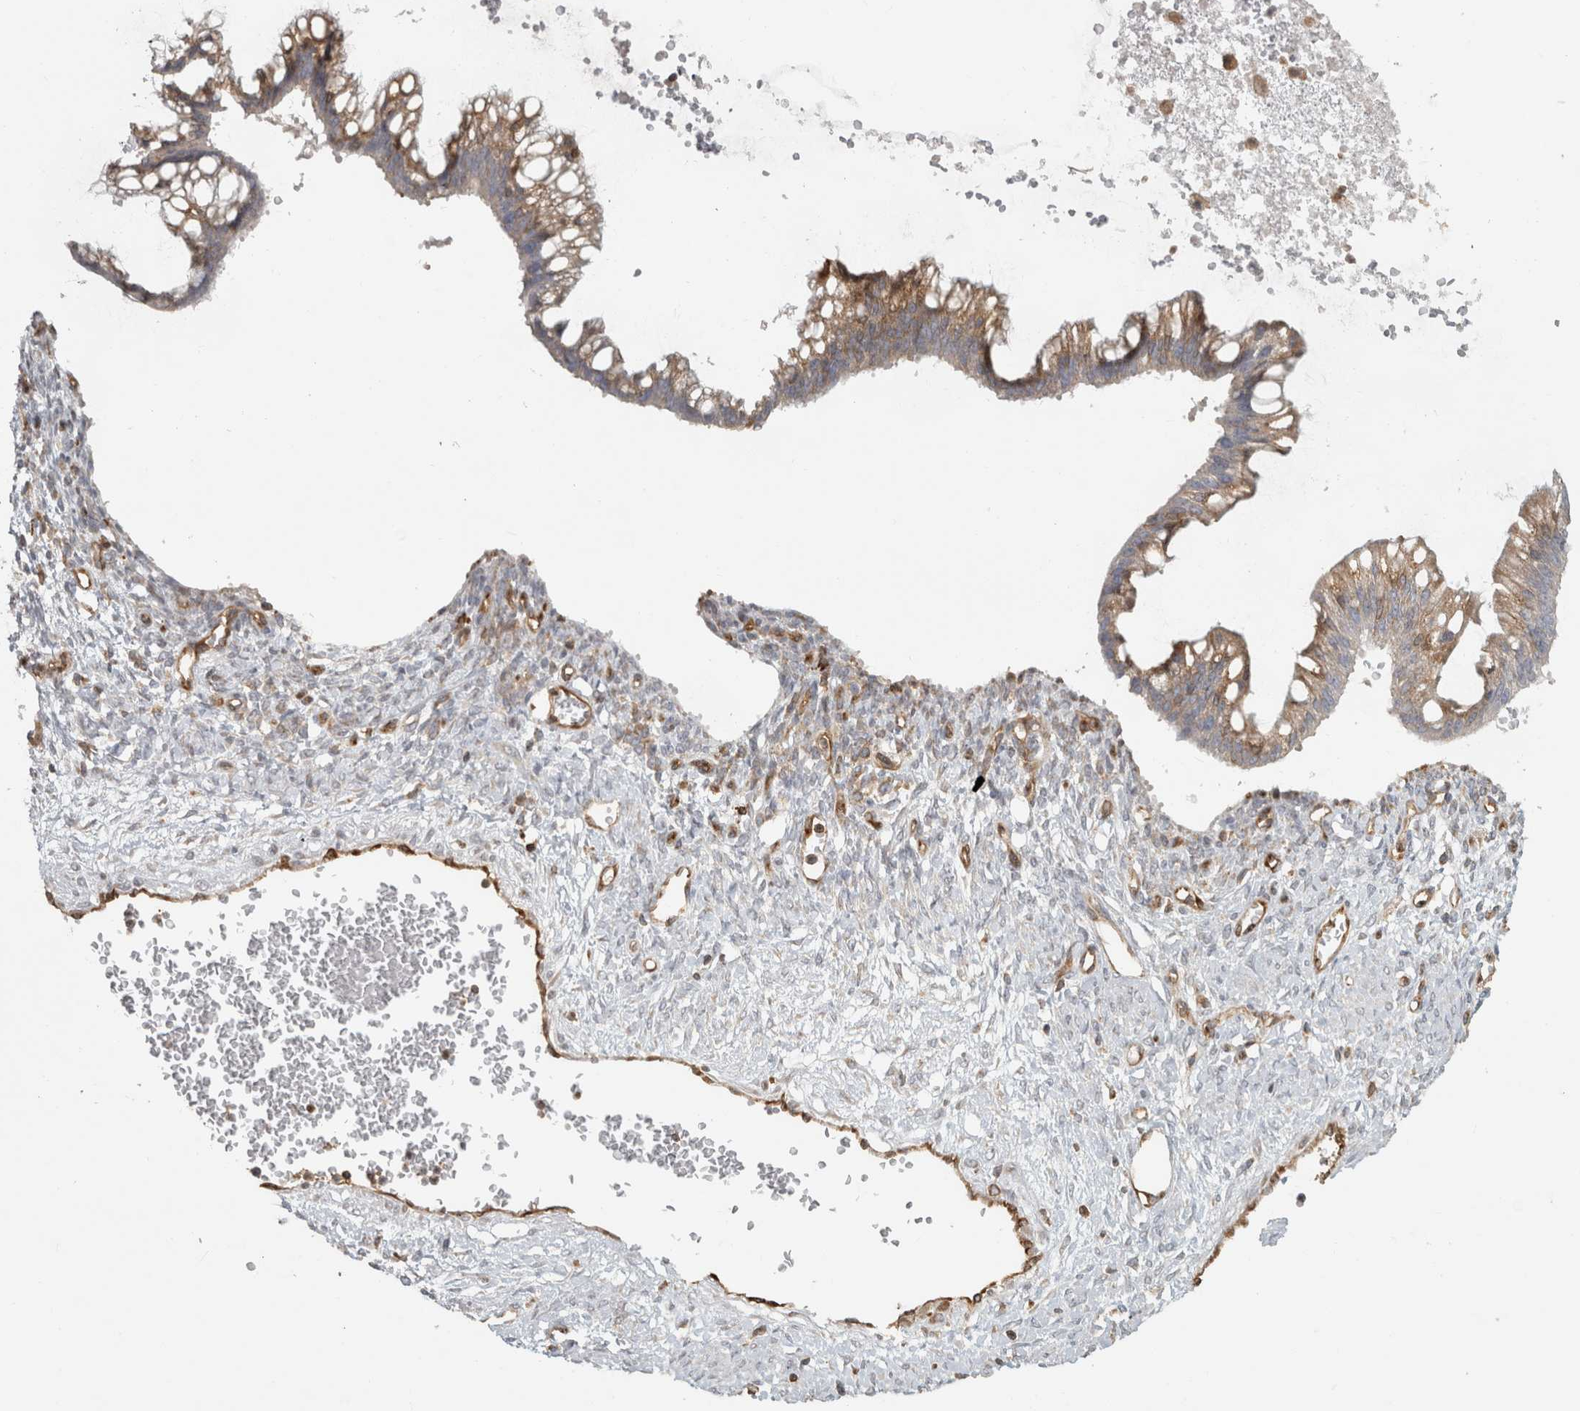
{"staining": {"intensity": "weak", "quantity": ">75%", "location": "cytoplasmic/membranous"}, "tissue": "ovarian cancer", "cell_type": "Tumor cells", "image_type": "cancer", "snomed": [{"axis": "morphology", "description": "Cystadenocarcinoma, mucinous, NOS"}, {"axis": "topography", "description": "Ovary"}], "caption": "Human ovarian cancer (mucinous cystadenocarcinoma) stained with a brown dye displays weak cytoplasmic/membranous positive staining in about >75% of tumor cells.", "gene": "HLA-E", "patient": {"sex": "female", "age": 73}}